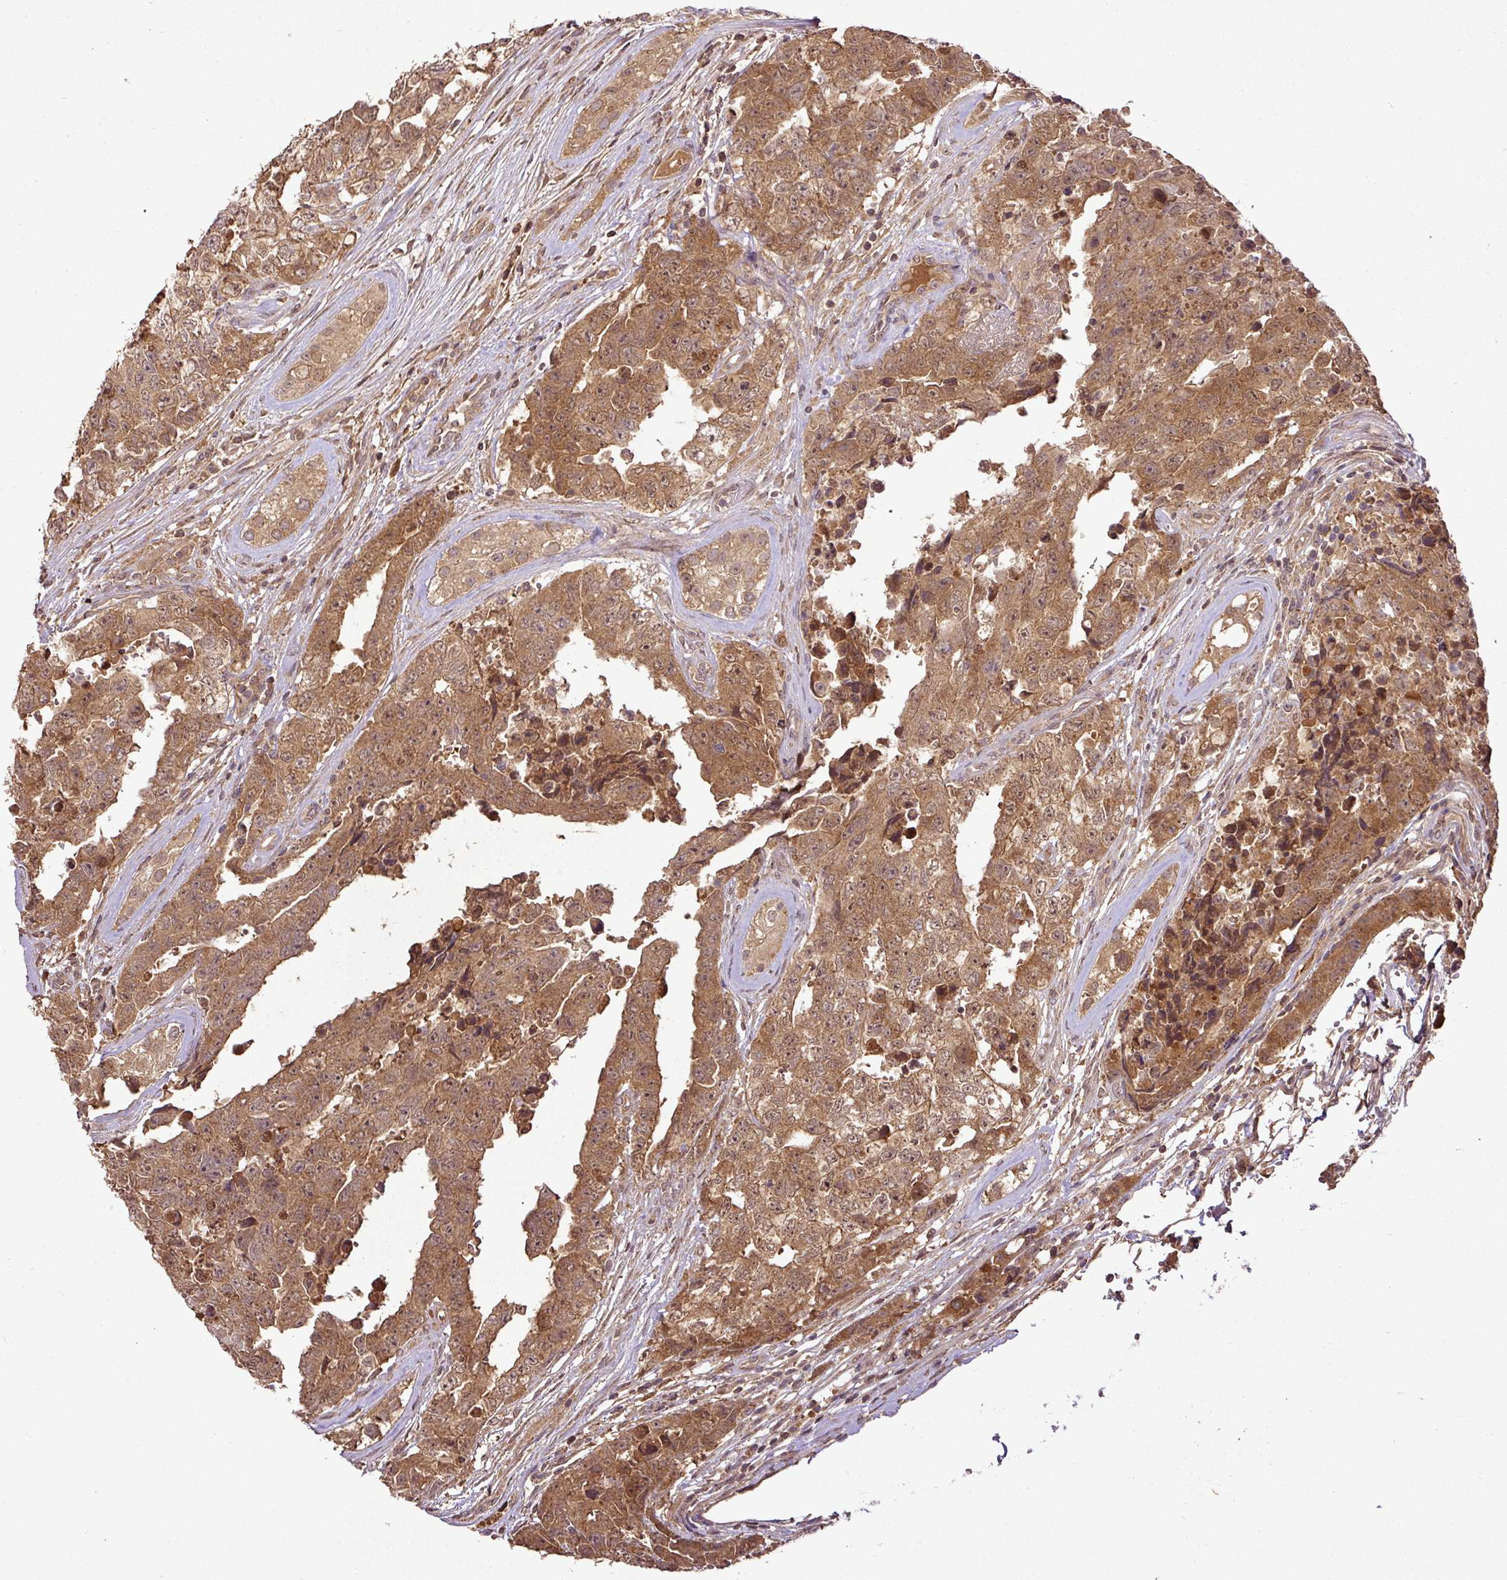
{"staining": {"intensity": "moderate", "quantity": ">75%", "location": "cytoplasmic/membranous,nuclear"}, "tissue": "testis cancer", "cell_type": "Tumor cells", "image_type": "cancer", "snomed": [{"axis": "morphology", "description": "Normal tissue, NOS"}, {"axis": "morphology", "description": "Carcinoma, Embryonal, NOS"}, {"axis": "topography", "description": "Testis"}, {"axis": "topography", "description": "Epididymis"}], "caption": "Immunohistochemical staining of testis embryonal carcinoma displays moderate cytoplasmic/membranous and nuclear protein positivity in approximately >75% of tumor cells.", "gene": "FAIM", "patient": {"sex": "male", "age": 25}}